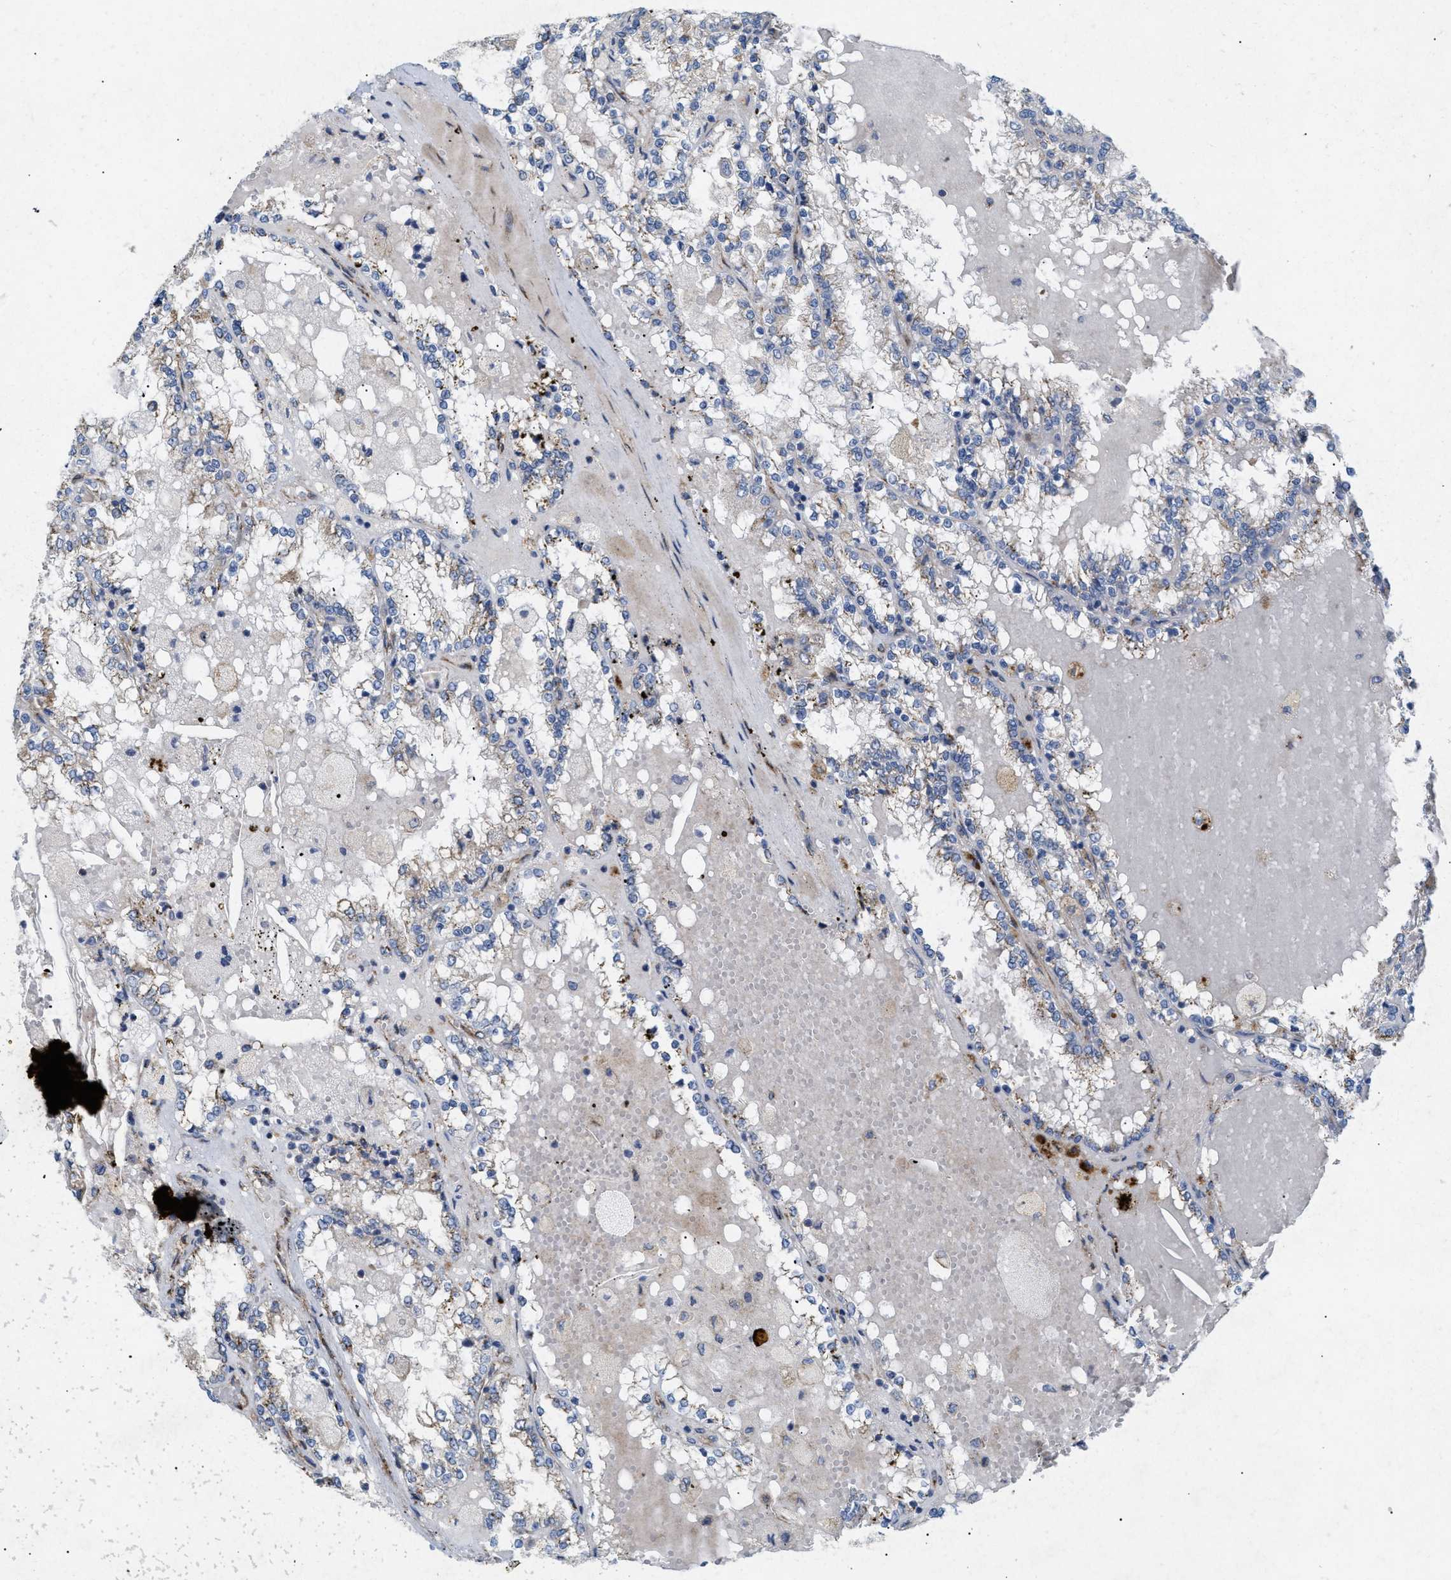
{"staining": {"intensity": "moderate", "quantity": "25%-75%", "location": "cytoplasmic/membranous"}, "tissue": "renal cancer", "cell_type": "Tumor cells", "image_type": "cancer", "snomed": [{"axis": "morphology", "description": "Adenocarcinoma, NOS"}, {"axis": "topography", "description": "Kidney"}], "caption": "This micrograph reveals renal cancer stained with immunohistochemistry to label a protein in brown. The cytoplasmic/membranous of tumor cells show moderate positivity for the protein. Nuclei are counter-stained blue.", "gene": "DCTN4", "patient": {"sex": "female", "age": 56}}